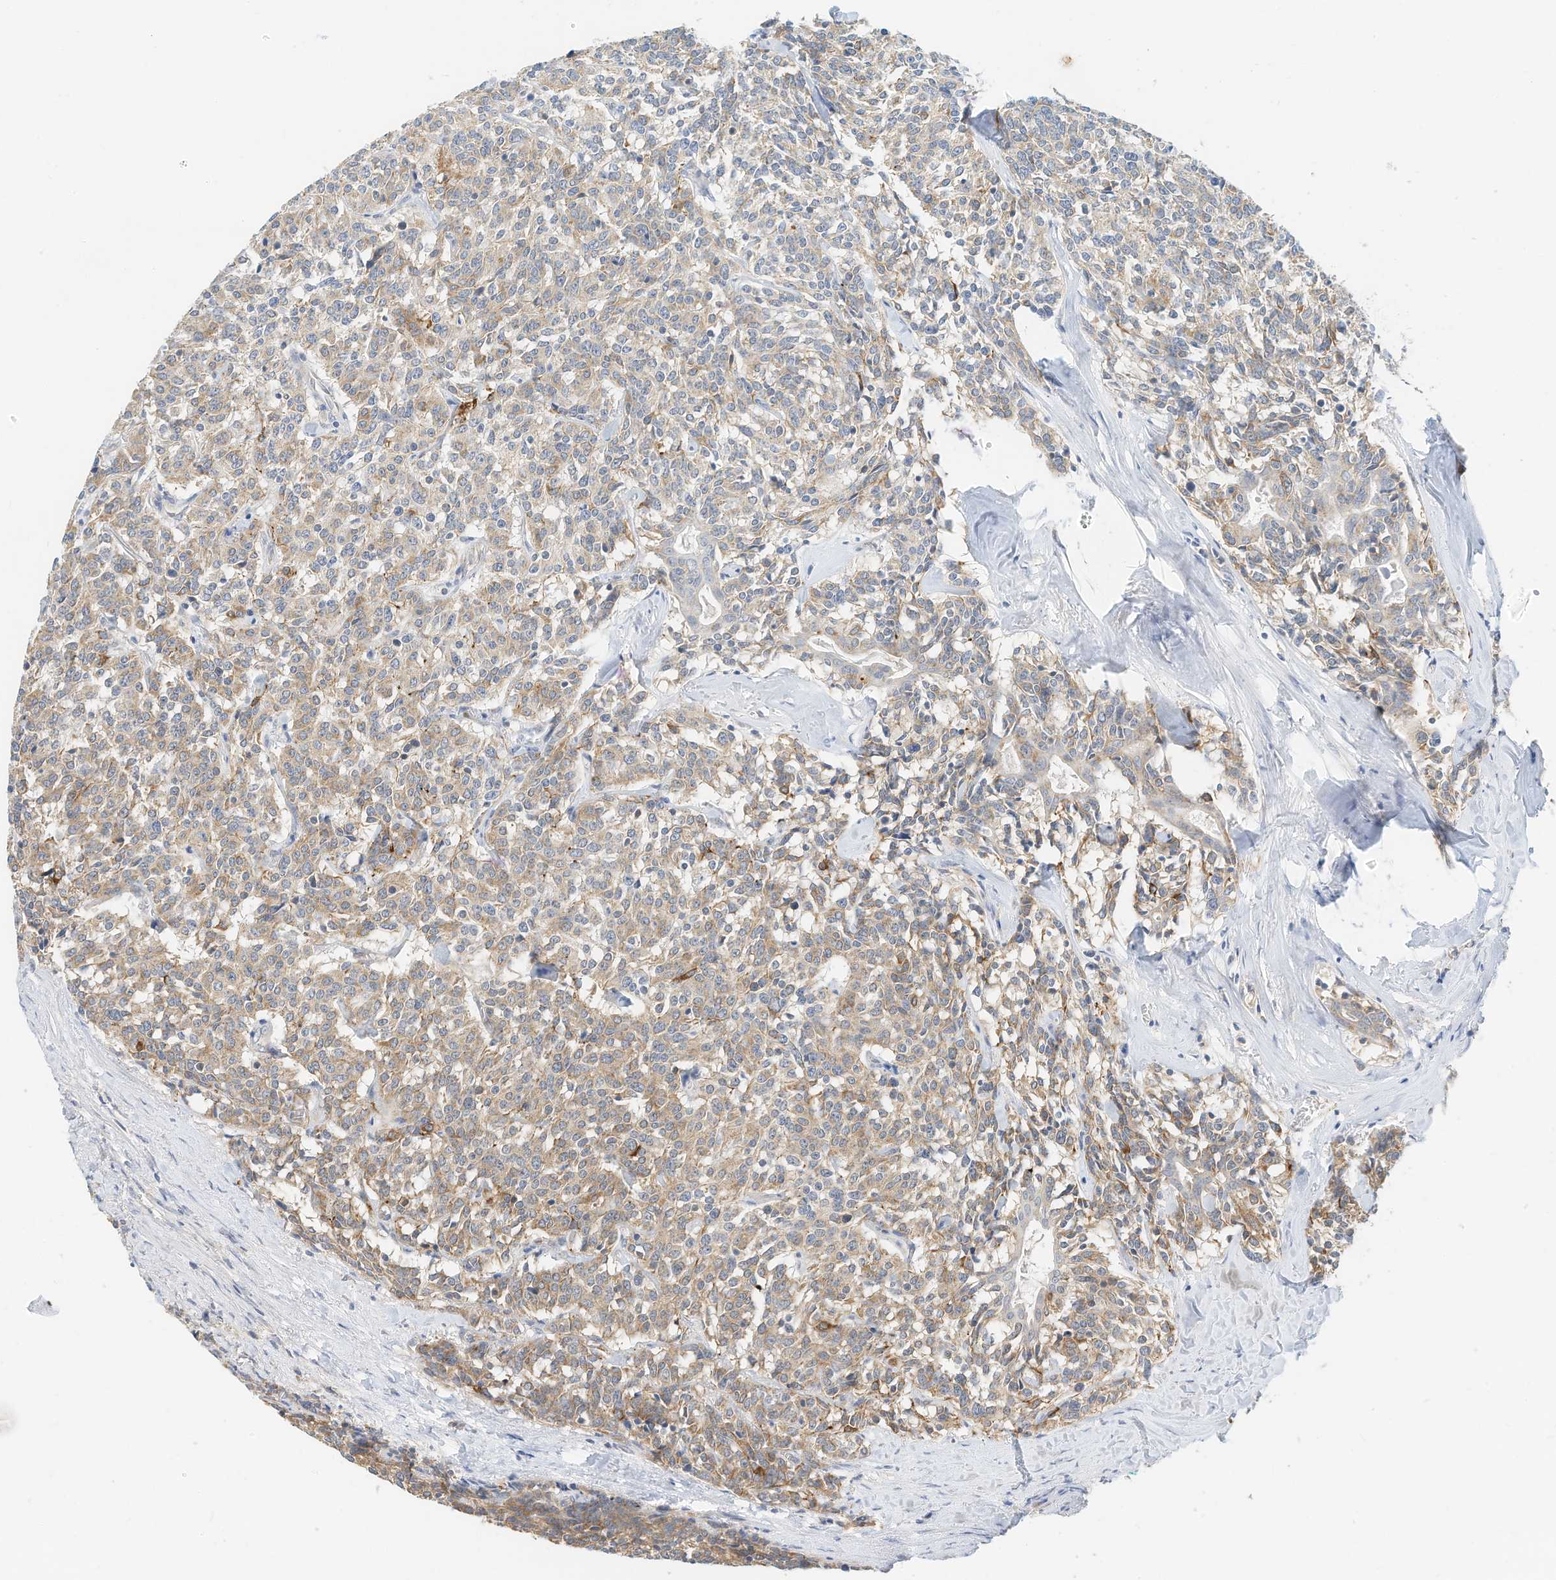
{"staining": {"intensity": "weak", "quantity": "25%-75%", "location": "cytoplasmic/membranous"}, "tissue": "carcinoid", "cell_type": "Tumor cells", "image_type": "cancer", "snomed": [{"axis": "morphology", "description": "Carcinoid, malignant, NOS"}, {"axis": "topography", "description": "Lung"}], "caption": "Immunohistochemical staining of human carcinoid demonstrates low levels of weak cytoplasmic/membranous protein positivity in about 25%-75% of tumor cells. The protein is shown in brown color, while the nuclei are stained blue.", "gene": "METTL6", "patient": {"sex": "female", "age": 46}}